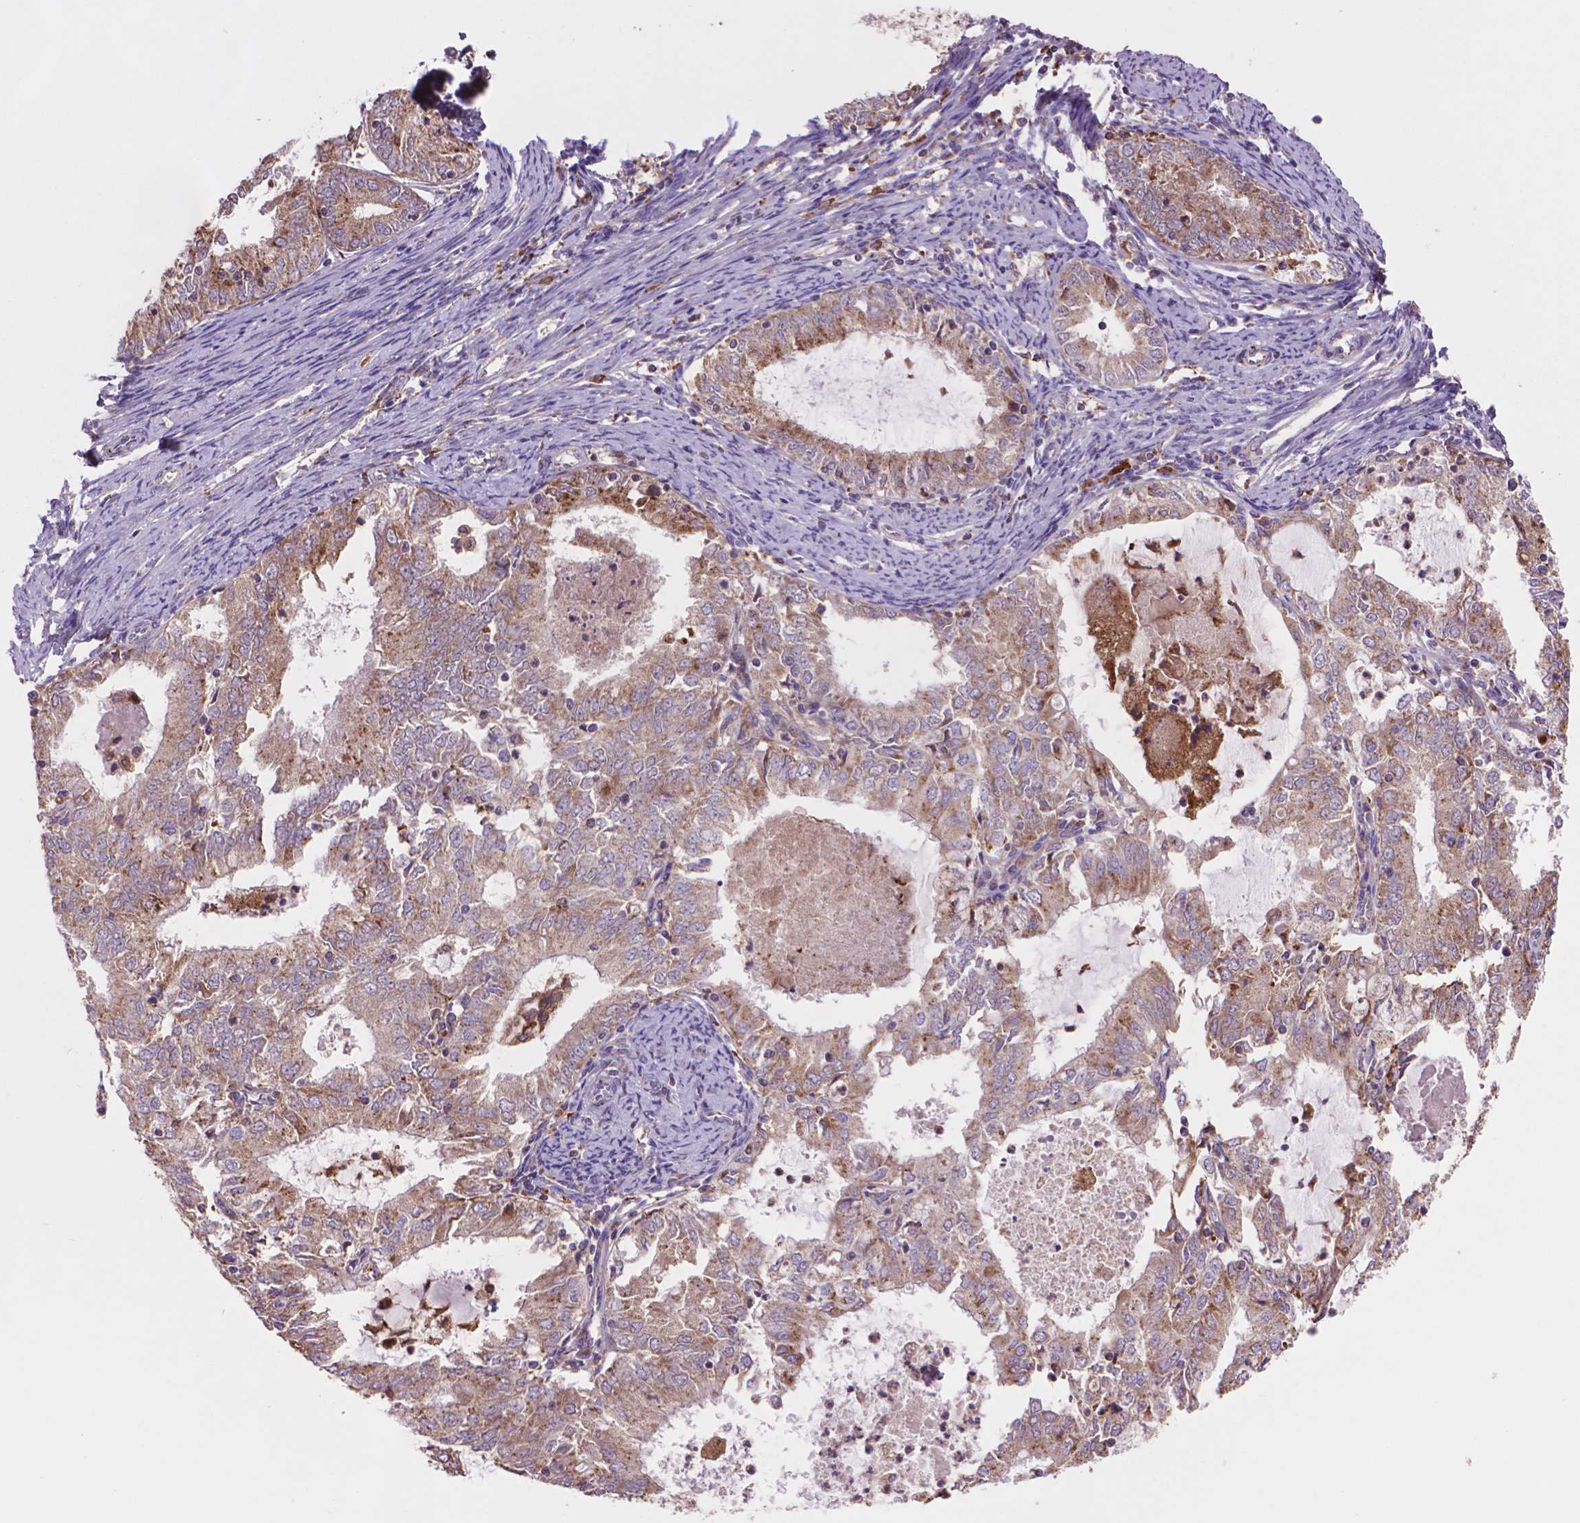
{"staining": {"intensity": "moderate", "quantity": ">75%", "location": "cytoplasmic/membranous"}, "tissue": "endometrial cancer", "cell_type": "Tumor cells", "image_type": "cancer", "snomed": [{"axis": "morphology", "description": "Adenocarcinoma, NOS"}, {"axis": "topography", "description": "Endometrium"}], "caption": "High-magnification brightfield microscopy of adenocarcinoma (endometrial) stained with DAB (3,3'-diaminobenzidine) (brown) and counterstained with hematoxylin (blue). tumor cells exhibit moderate cytoplasmic/membranous expression is present in about>75% of cells. Using DAB (brown) and hematoxylin (blue) stains, captured at high magnification using brightfield microscopy.", "gene": "GLB1", "patient": {"sex": "female", "age": 57}}